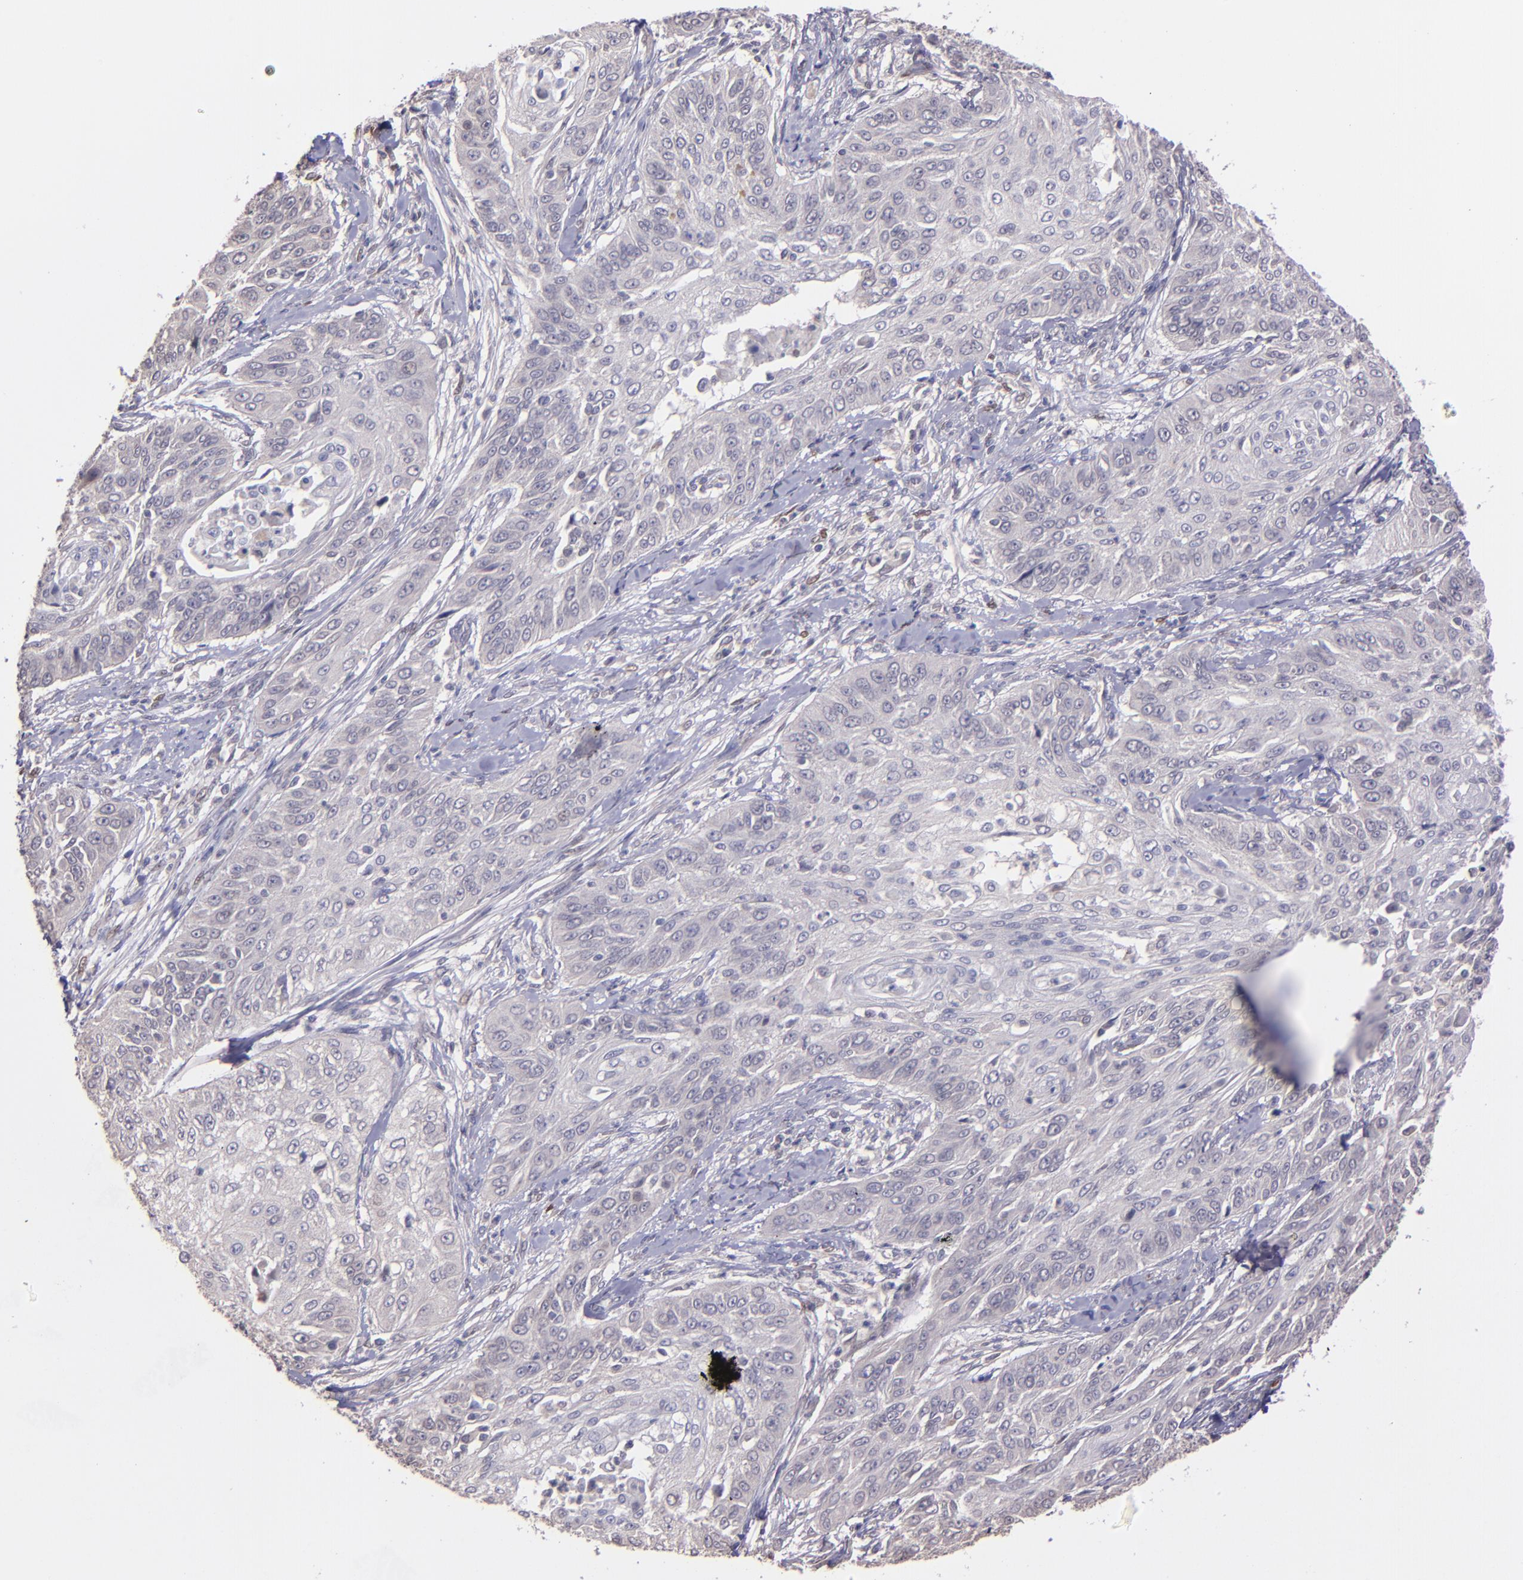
{"staining": {"intensity": "negative", "quantity": "none", "location": "none"}, "tissue": "cervical cancer", "cell_type": "Tumor cells", "image_type": "cancer", "snomed": [{"axis": "morphology", "description": "Squamous cell carcinoma, NOS"}, {"axis": "topography", "description": "Cervix"}], "caption": "A micrograph of cervical cancer (squamous cell carcinoma) stained for a protein demonstrates no brown staining in tumor cells. Brightfield microscopy of IHC stained with DAB (brown) and hematoxylin (blue), captured at high magnification.", "gene": "NUP62CL", "patient": {"sex": "female", "age": 64}}